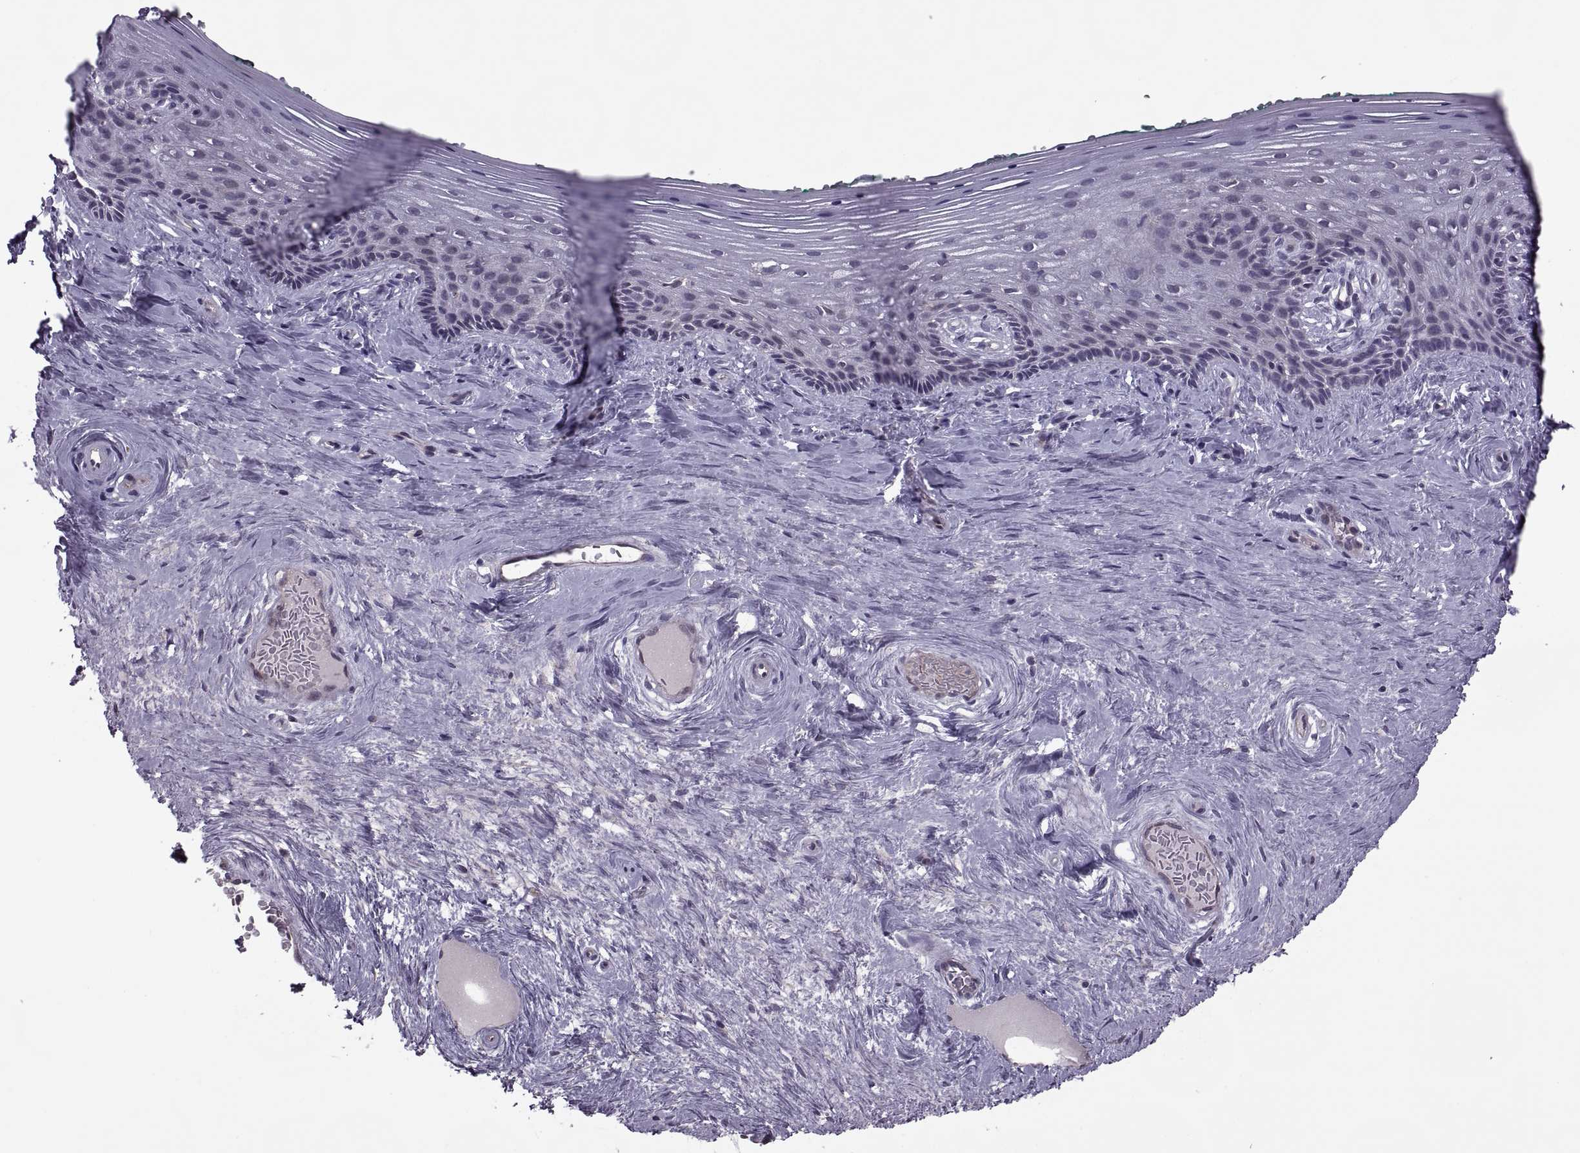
{"staining": {"intensity": "negative", "quantity": "none", "location": "none"}, "tissue": "vagina", "cell_type": "Squamous epithelial cells", "image_type": "normal", "snomed": [{"axis": "morphology", "description": "Normal tissue, NOS"}, {"axis": "topography", "description": "Vagina"}], "caption": "Immunohistochemical staining of benign vagina shows no significant expression in squamous epithelial cells.", "gene": "ODF3", "patient": {"sex": "female", "age": 45}}